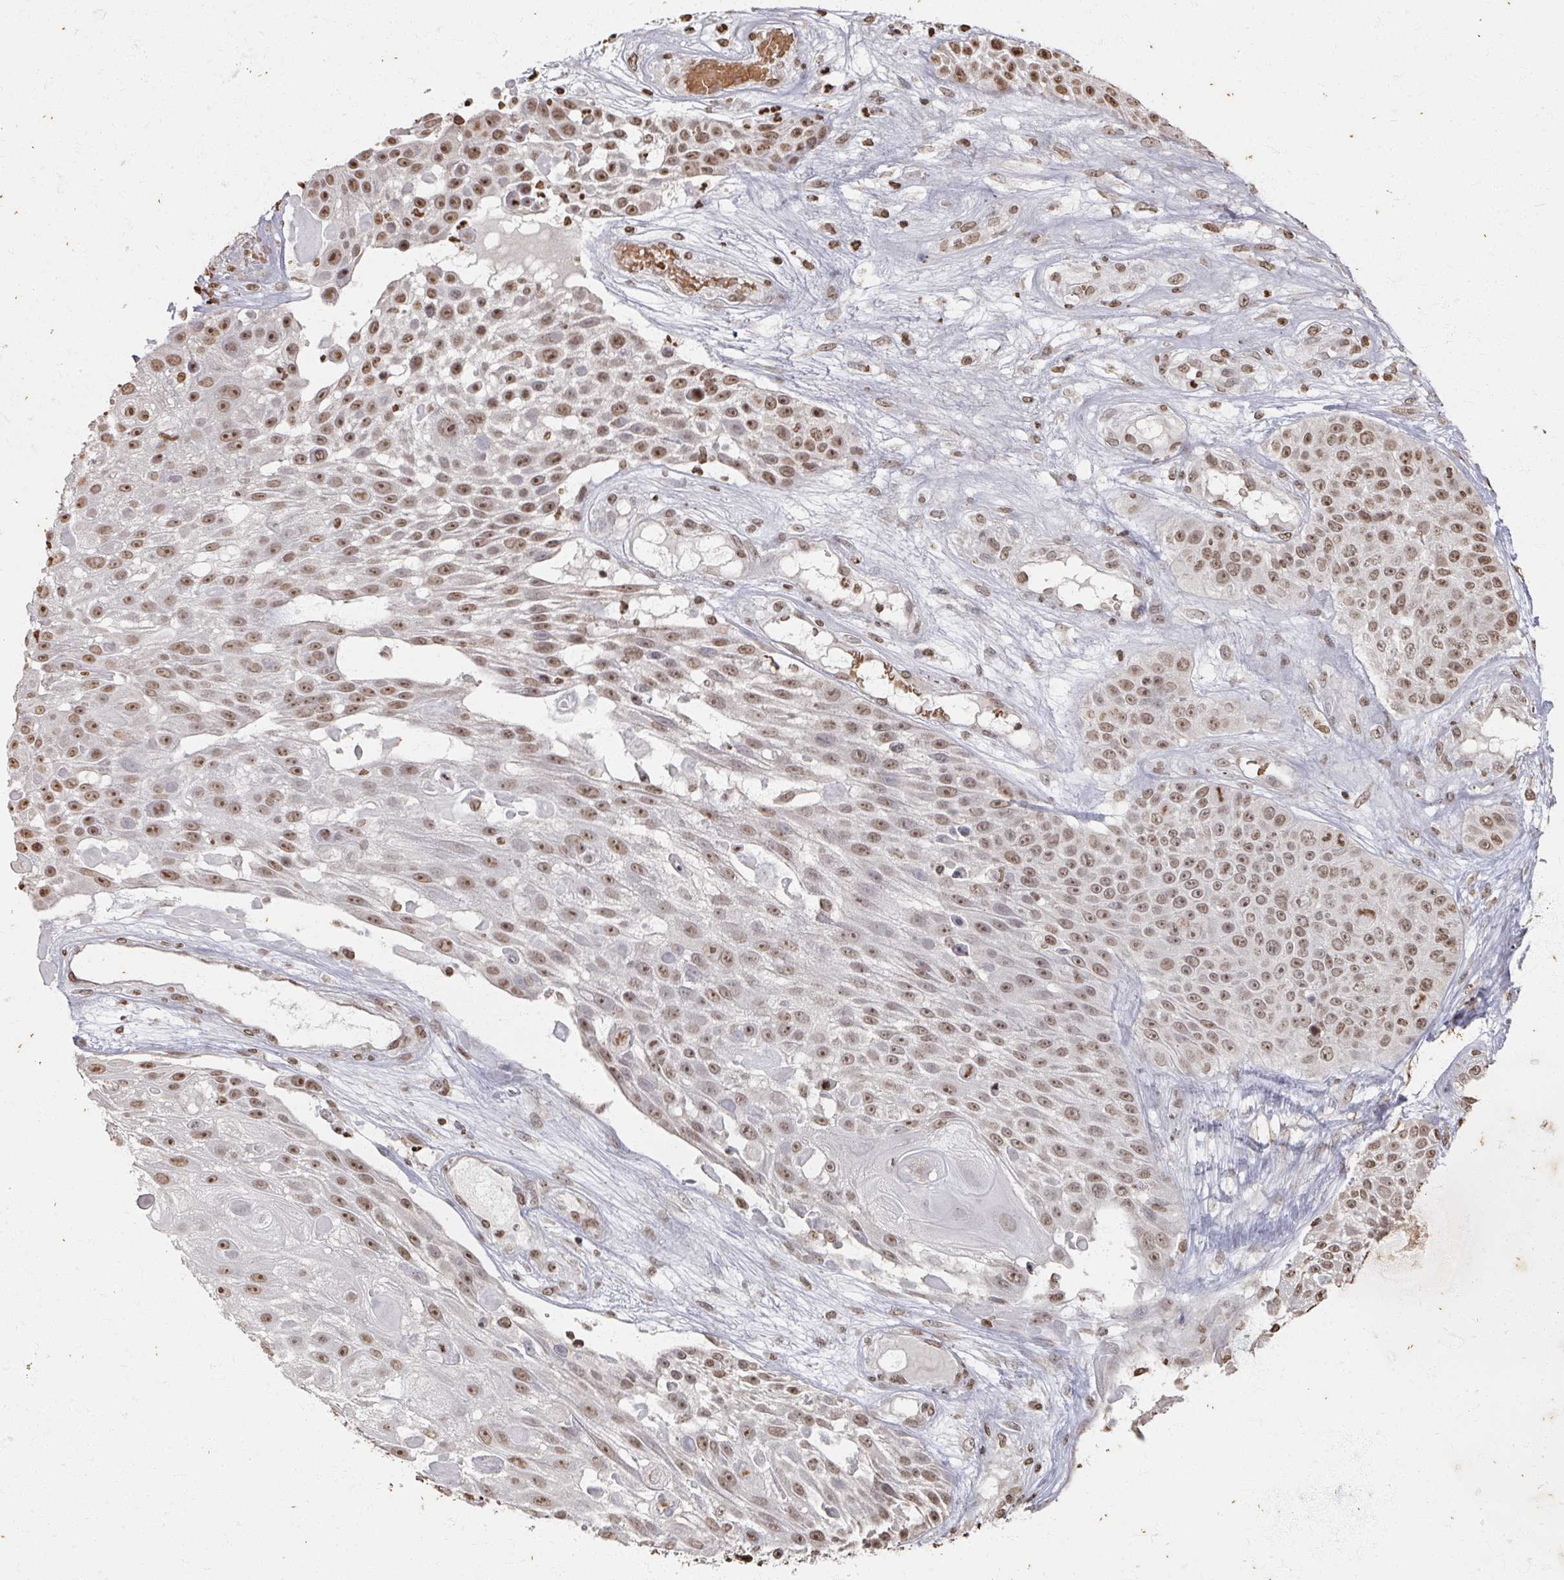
{"staining": {"intensity": "moderate", "quantity": ">75%", "location": "nuclear"}, "tissue": "skin cancer", "cell_type": "Tumor cells", "image_type": "cancer", "snomed": [{"axis": "morphology", "description": "Squamous cell carcinoma, NOS"}, {"axis": "topography", "description": "Skin"}], "caption": "Immunohistochemical staining of human skin cancer demonstrates medium levels of moderate nuclear protein expression in about >75% of tumor cells.", "gene": "DCUN1D5", "patient": {"sex": "female", "age": 86}}